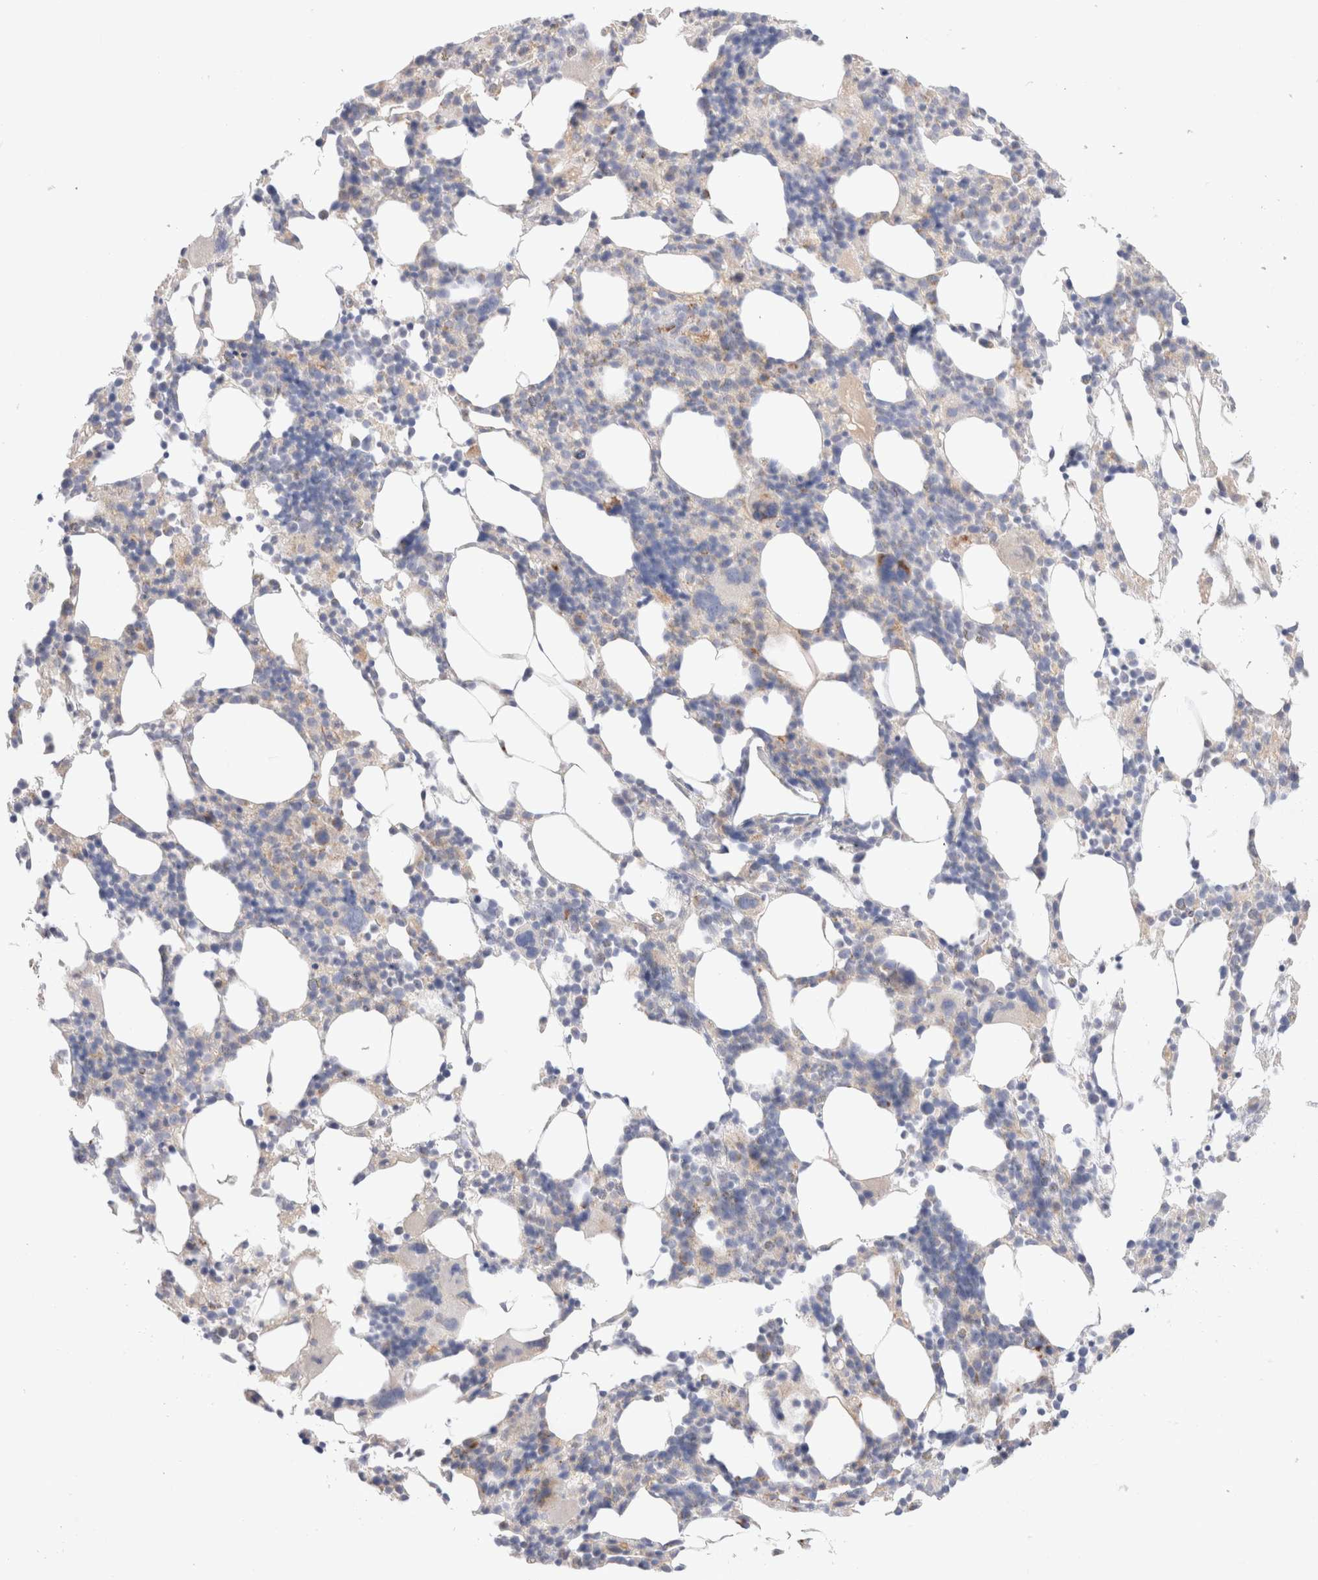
{"staining": {"intensity": "negative", "quantity": "none", "location": "none"}, "tissue": "bone marrow", "cell_type": "Hematopoietic cells", "image_type": "normal", "snomed": [{"axis": "morphology", "description": "Normal tissue, NOS"}, {"axis": "morphology", "description": "Inflammation, NOS"}, {"axis": "topography", "description": "Bone marrow"}], "caption": "An immunohistochemistry micrograph of benign bone marrow is shown. There is no staining in hematopoietic cells of bone marrow. (DAB (3,3'-diaminobenzidine) immunohistochemistry, high magnification).", "gene": "ATP6V1C1", "patient": {"sex": "male", "age": 55}}